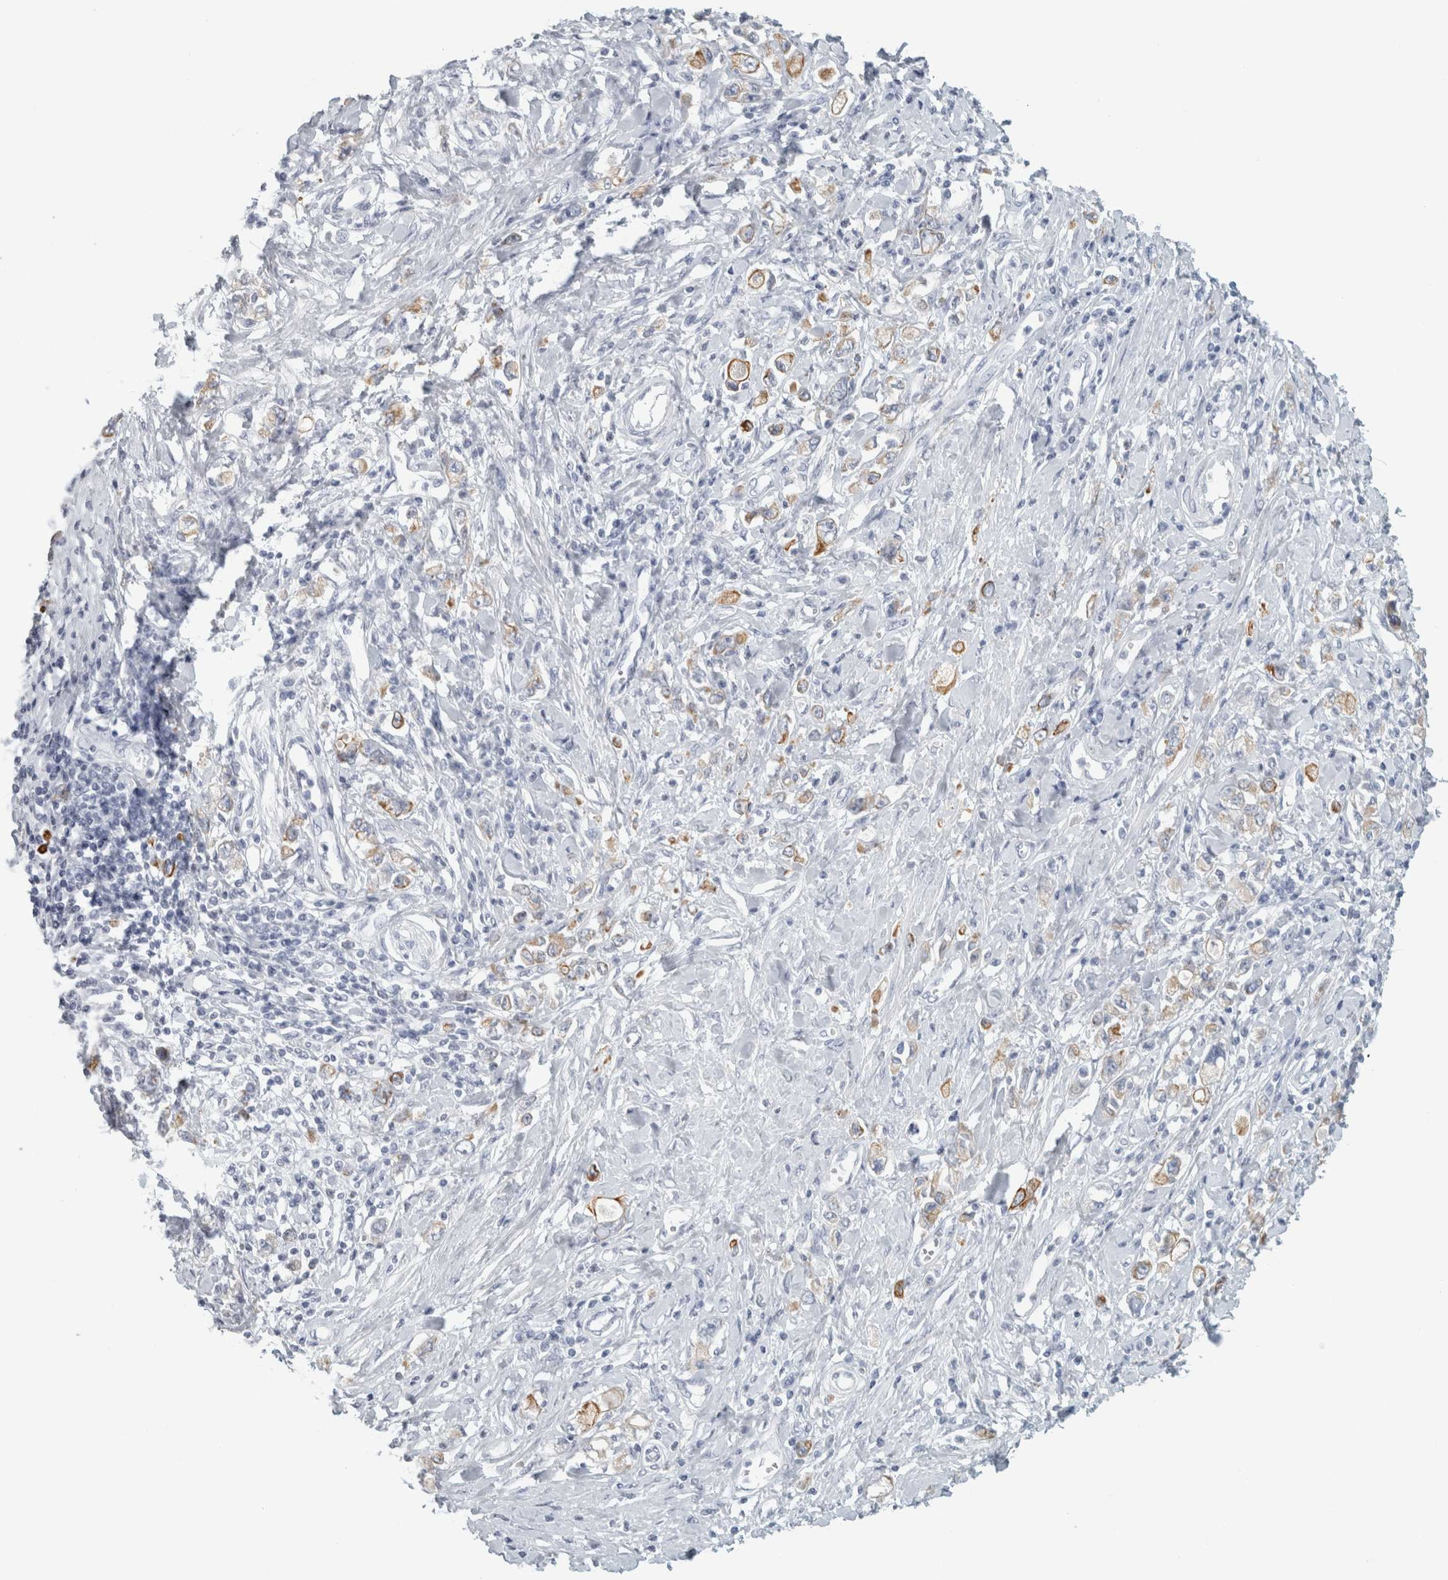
{"staining": {"intensity": "moderate", "quantity": "<25%", "location": "cytoplasmic/membranous"}, "tissue": "stomach cancer", "cell_type": "Tumor cells", "image_type": "cancer", "snomed": [{"axis": "morphology", "description": "Adenocarcinoma, NOS"}, {"axis": "topography", "description": "Stomach"}], "caption": "Immunohistochemical staining of stomach adenocarcinoma exhibits moderate cytoplasmic/membranous protein positivity in about <25% of tumor cells.", "gene": "SLC28A3", "patient": {"sex": "female", "age": 76}}